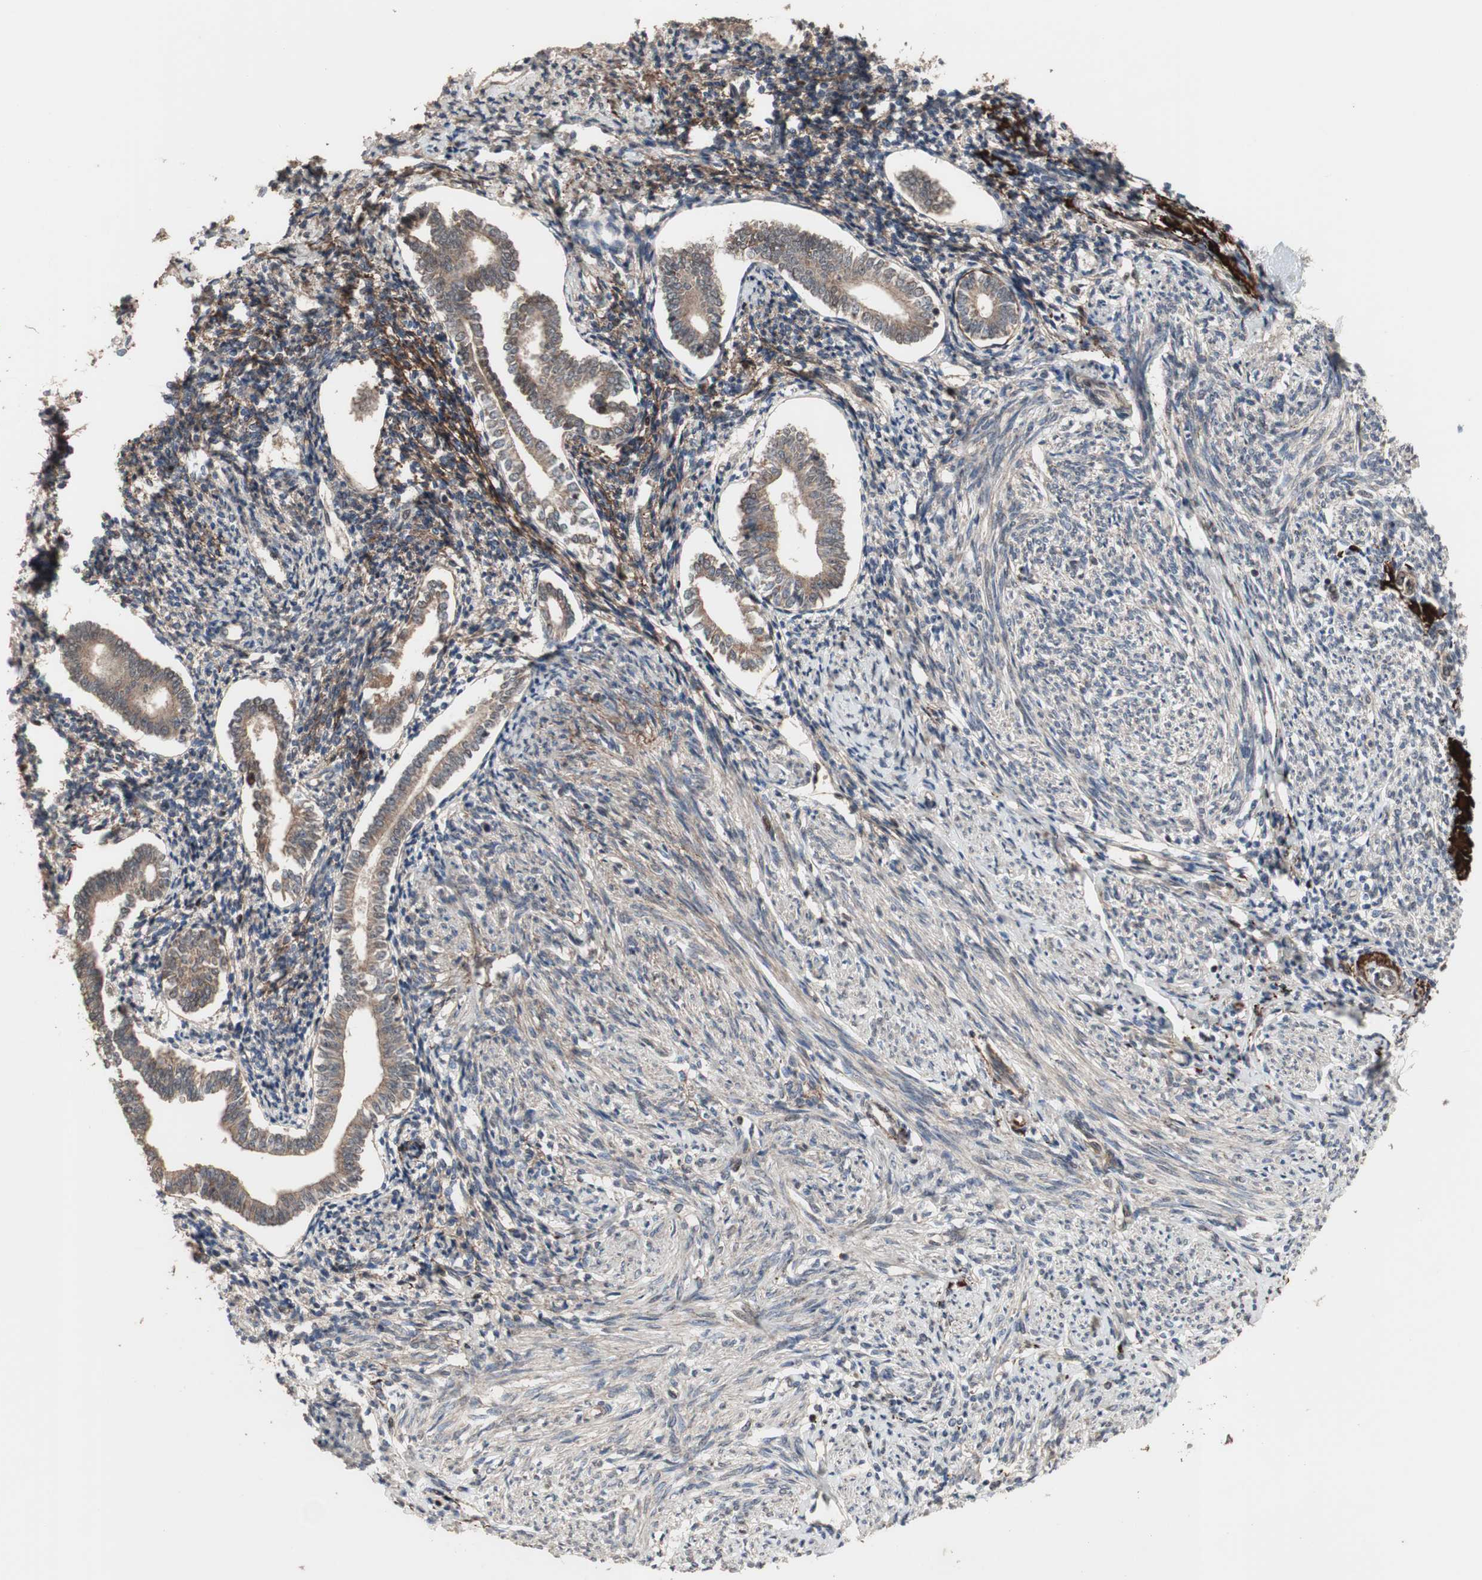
{"staining": {"intensity": "weak", "quantity": ">75%", "location": "cytoplasmic/membranous,nuclear"}, "tissue": "endometrium", "cell_type": "Cells in endometrial stroma", "image_type": "normal", "snomed": [{"axis": "morphology", "description": "Normal tissue, NOS"}, {"axis": "topography", "description": "Endometrium"}], "caption": "Immunohistochemical staining of benign human endometrium reveals weak cytoplasmic/membranous,nuclear protein expression in approximately >75% of cells in endometrial stroma.", "gene": "KANSL1", "patient": {"sex": "female", "age": 71}}